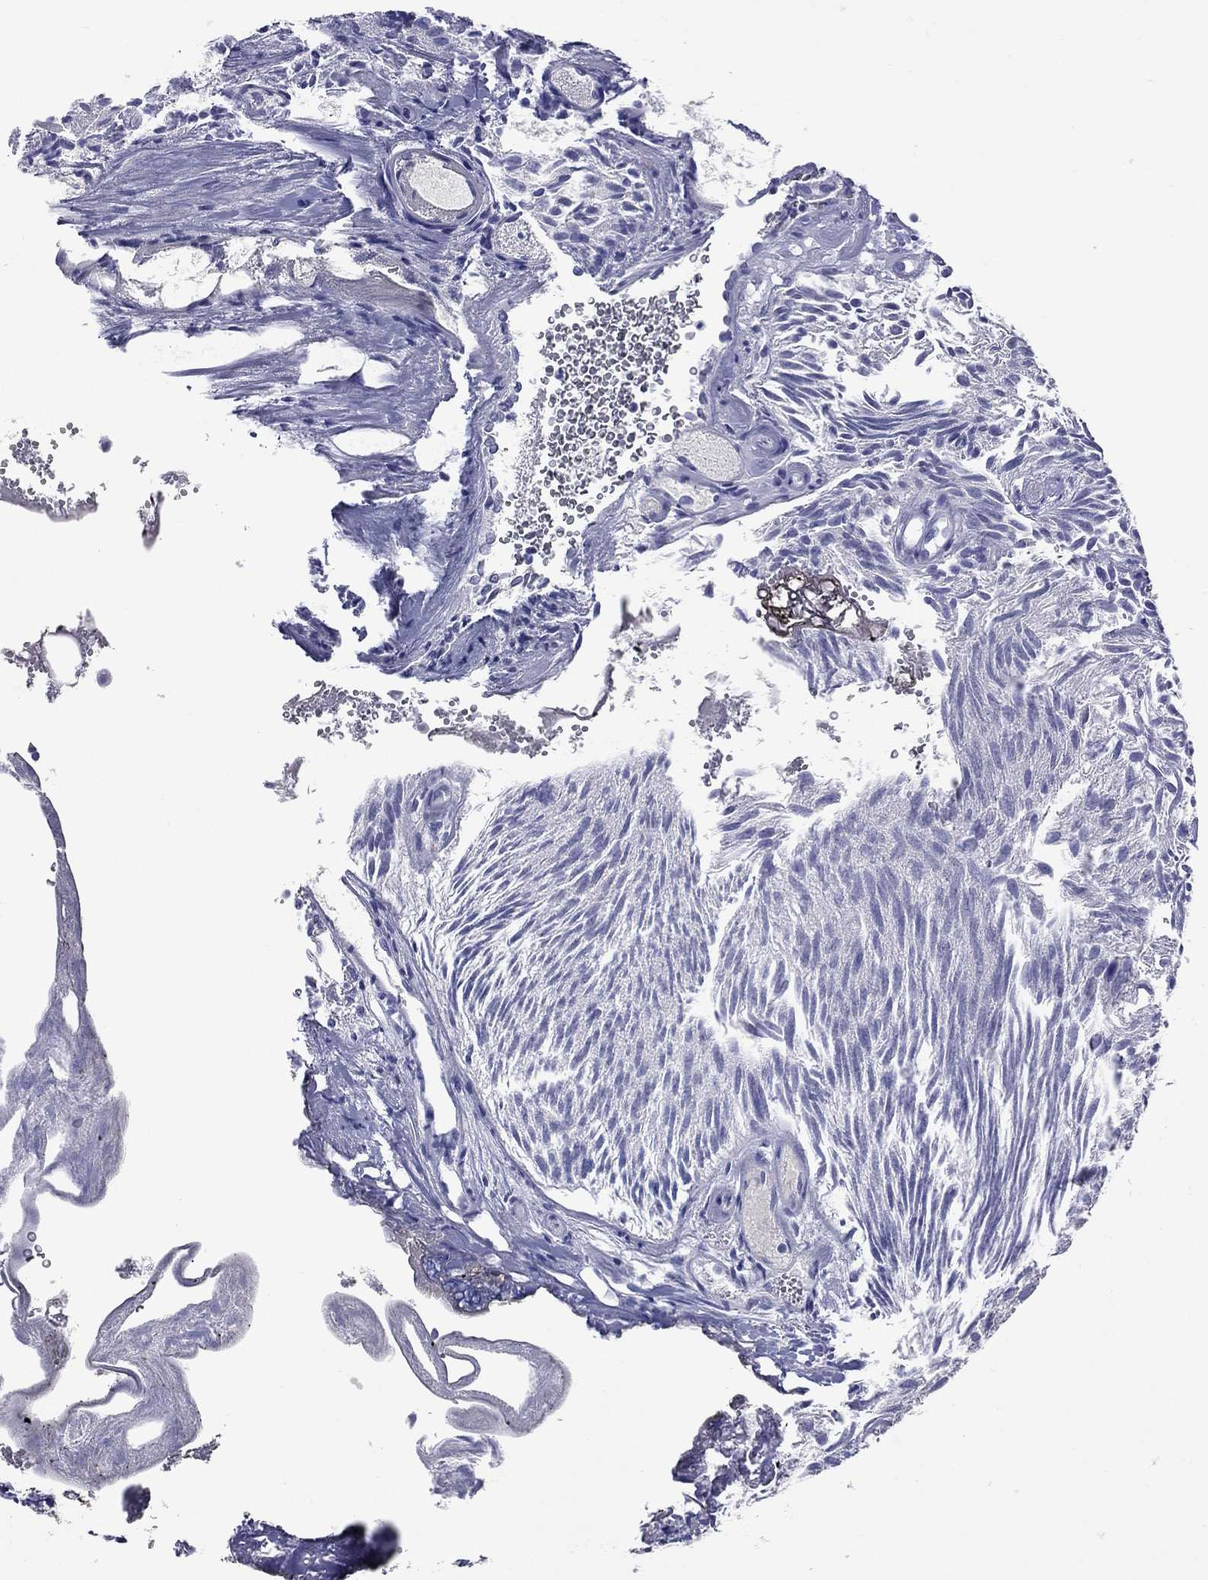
{"staining": {"intensity": "negative", "quantity": "none", "location": "none"}, "tissue": "urothelial cancer", "cell_type": "Tumor cells", "image_type": "cancer", "snomed": [{"axis": "morphology", "description": "Urothelial carcinoma, Low grade"}, {"axis": "topography", "description": "Urinary bladder"}], "caption": "IHC histopathology image of urothelial carcinoma (low-grade) stained for a protein (brown), which exhibits no positivity in tumor cells.", "gene": "UNC119B", "patient": {"sex": "female", "age": 87}}